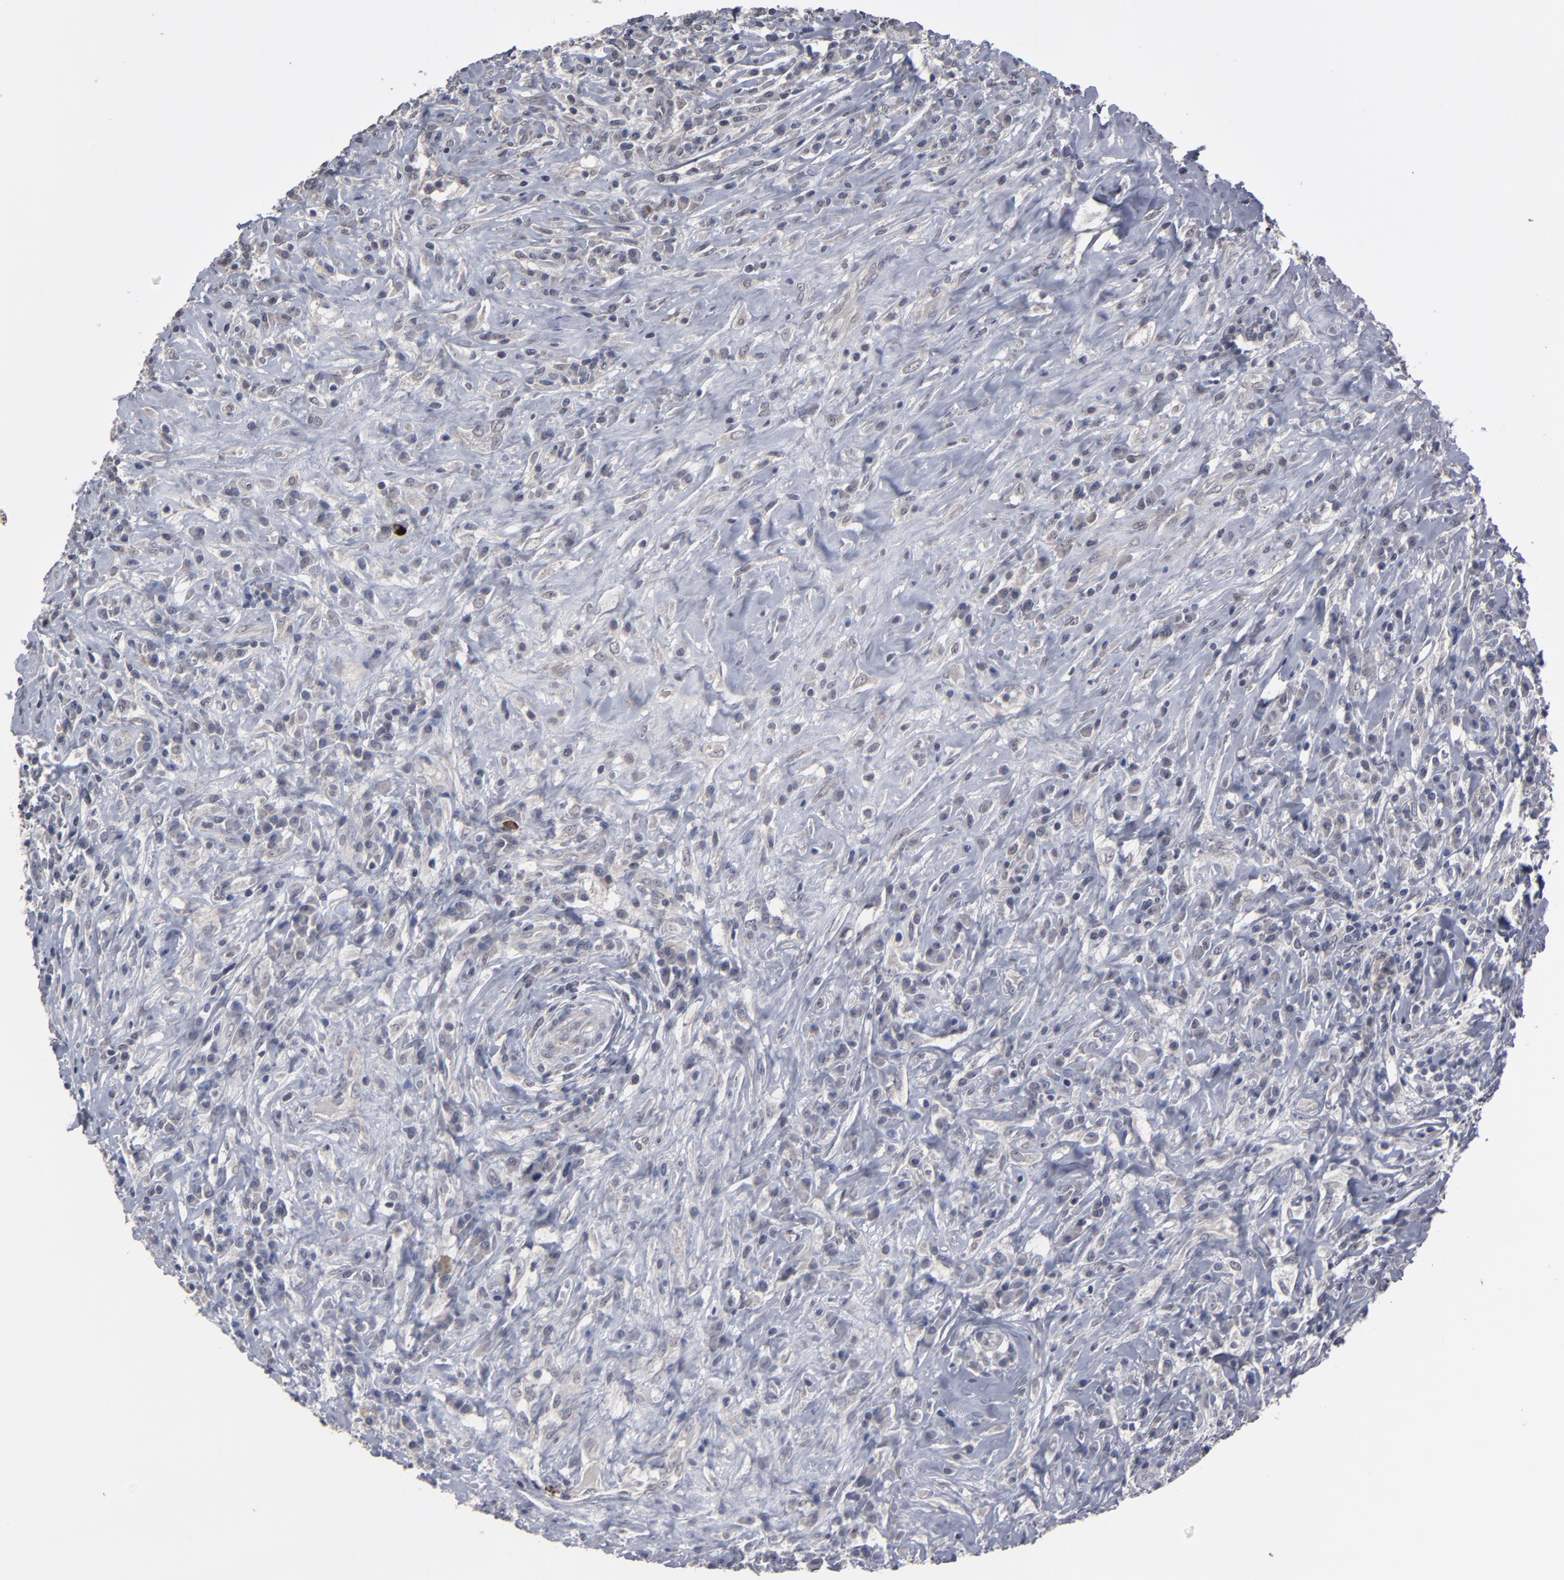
{"staining": {"intensity": "negative", "quantity": "none", "location": "none"}, "tissue": "lymphoma", "cell_type": "Tumor cells", "image_type": "cancer", "snomed": [{"axis": "morphology", "description": "Hodgkin's disease, NOS"}, {"axis": "topography", "description": "Lymph node"}], "caption": "Tumor cells are negative for brown protein staining in lymphoma.", "gene": "SLC22A17", "patient": {"sex": "female", "age": 25}}